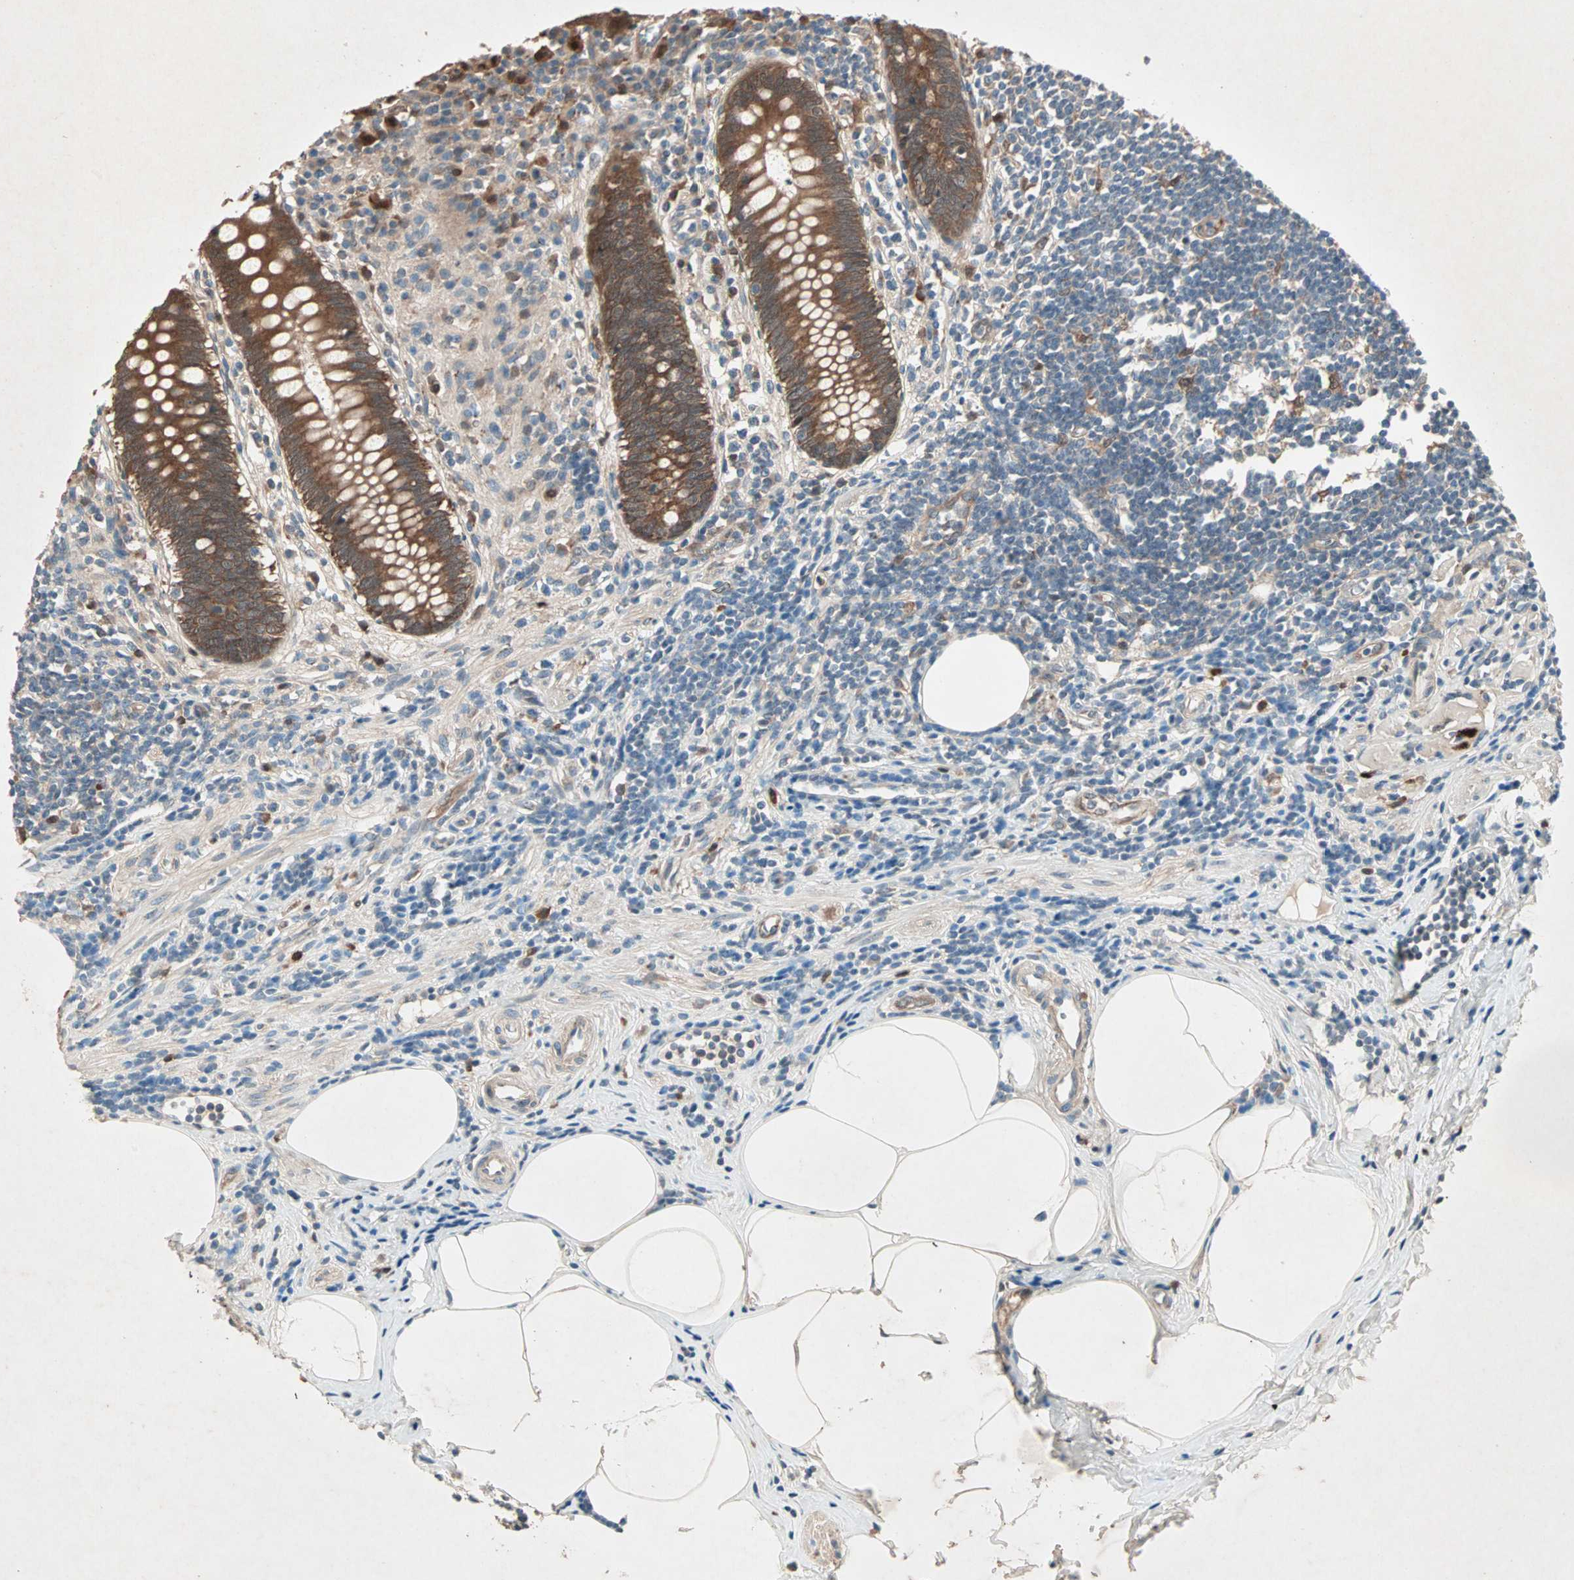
{"staining": {"intensity": "strong", "quantity": ">75%", "location": "cytoplasmic/membranous"}, "tissue": "appendix", "cell_type": "Glandular cells", "image_type": "normal", "snomed": [{"axis": "morphology", "description": "Normal tissue, NOS"}, {"axis": "topography", "description": "Appendix"}], "caption": "Benign appendix was stained to show a protein in brown. There is high levels of strong cytoplasmic/membranous positivity in about >75% of glandular cells. The staining was performed using DAB to visualize the protein expression in brown, while the nuclei were stained in blue with hematoxylin (Magnification: 20x).", "gene": "SDSL", "patient": {"sex": "female", "age": 50}}